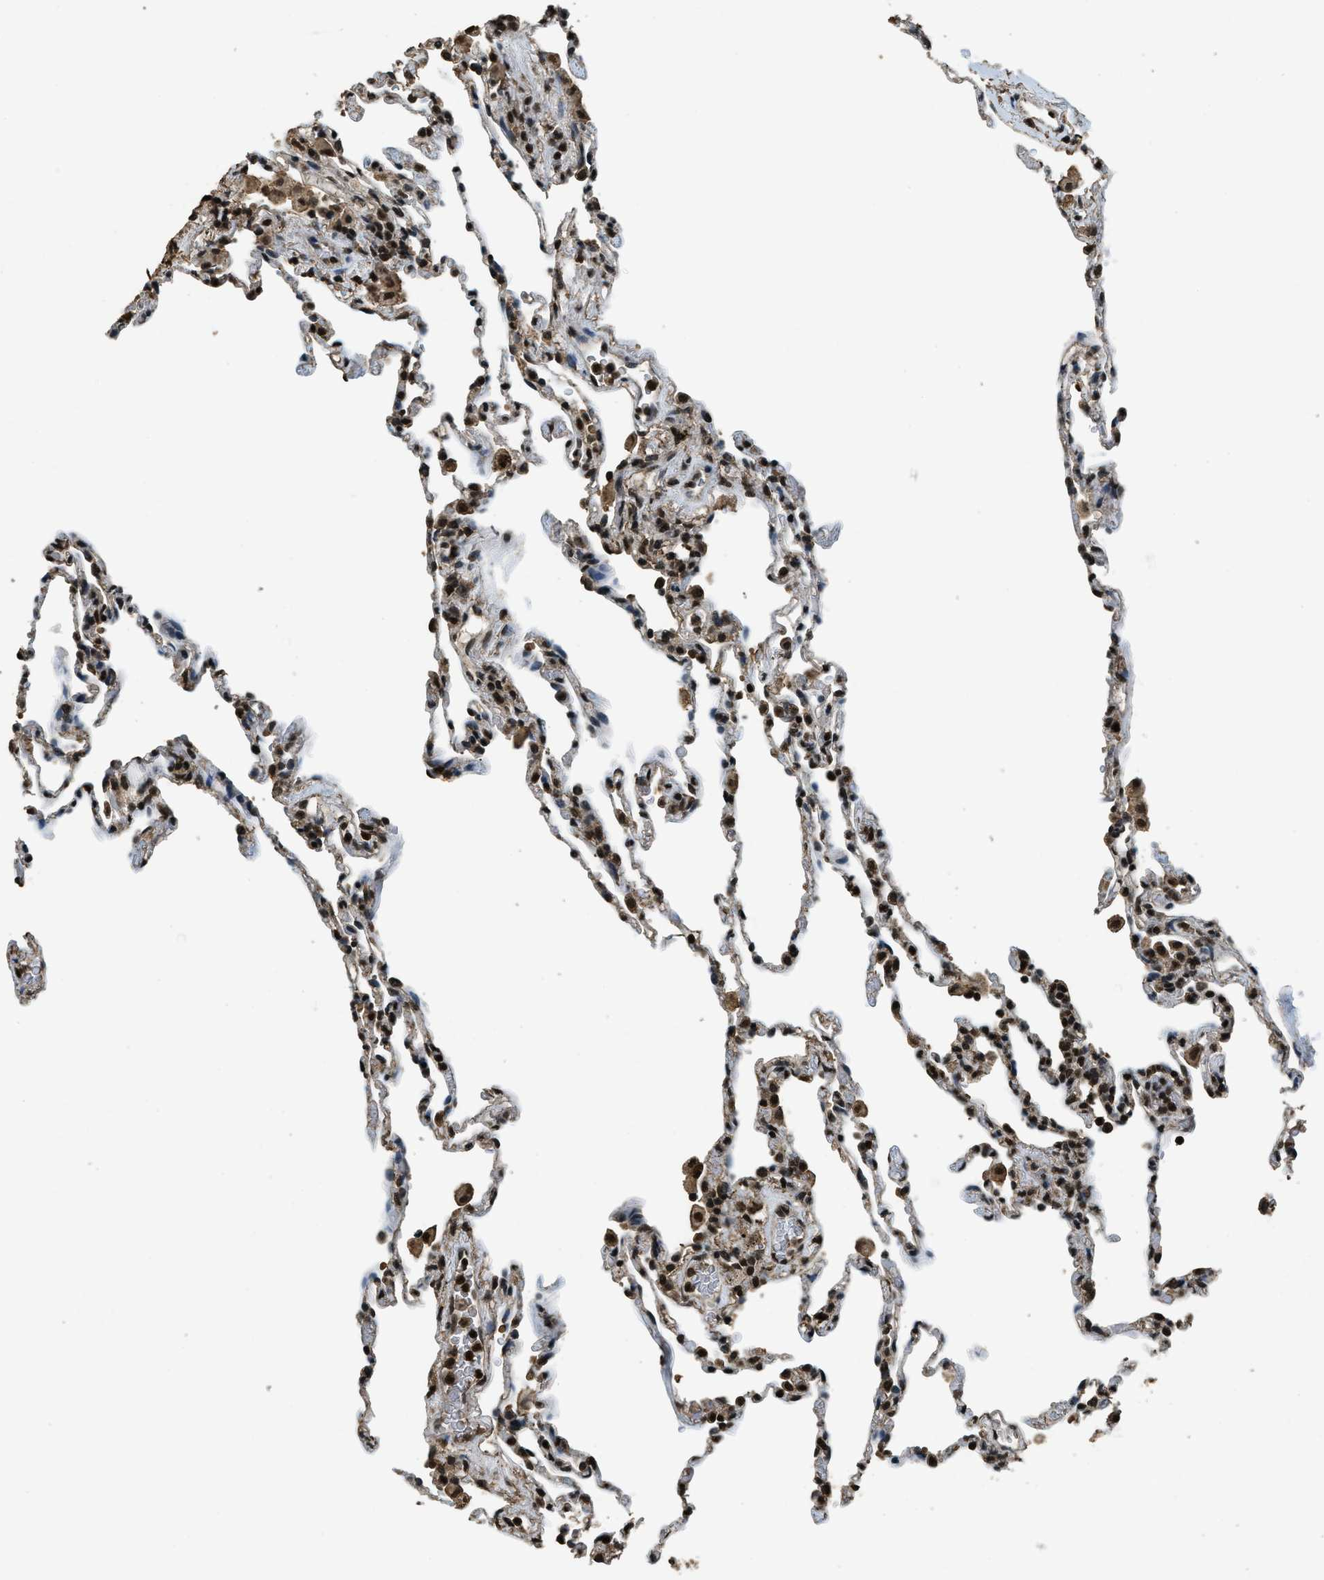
{"staining": {"intensity": "strong", "quantity": ">75%", "location": "nuclear"}, "tissue": "lung", "cell_type": "Alveolar cells", "image_type": "normal", "snomed": [{"axis": "morphology", "description": "Normal tissue, NOS"}, {"axis": "topography", "description": "Lung"}], "caption": "Alveolar cells exhibit high levels of strong nuclear positivity in about >75% of cells in unremarkable lung. (DAB (3,3'-diaminobenzidine) IHC with brightfield microscopy, high magnification).", "gene": "MYB", "patient": {"sex": "male", "age": 59}}